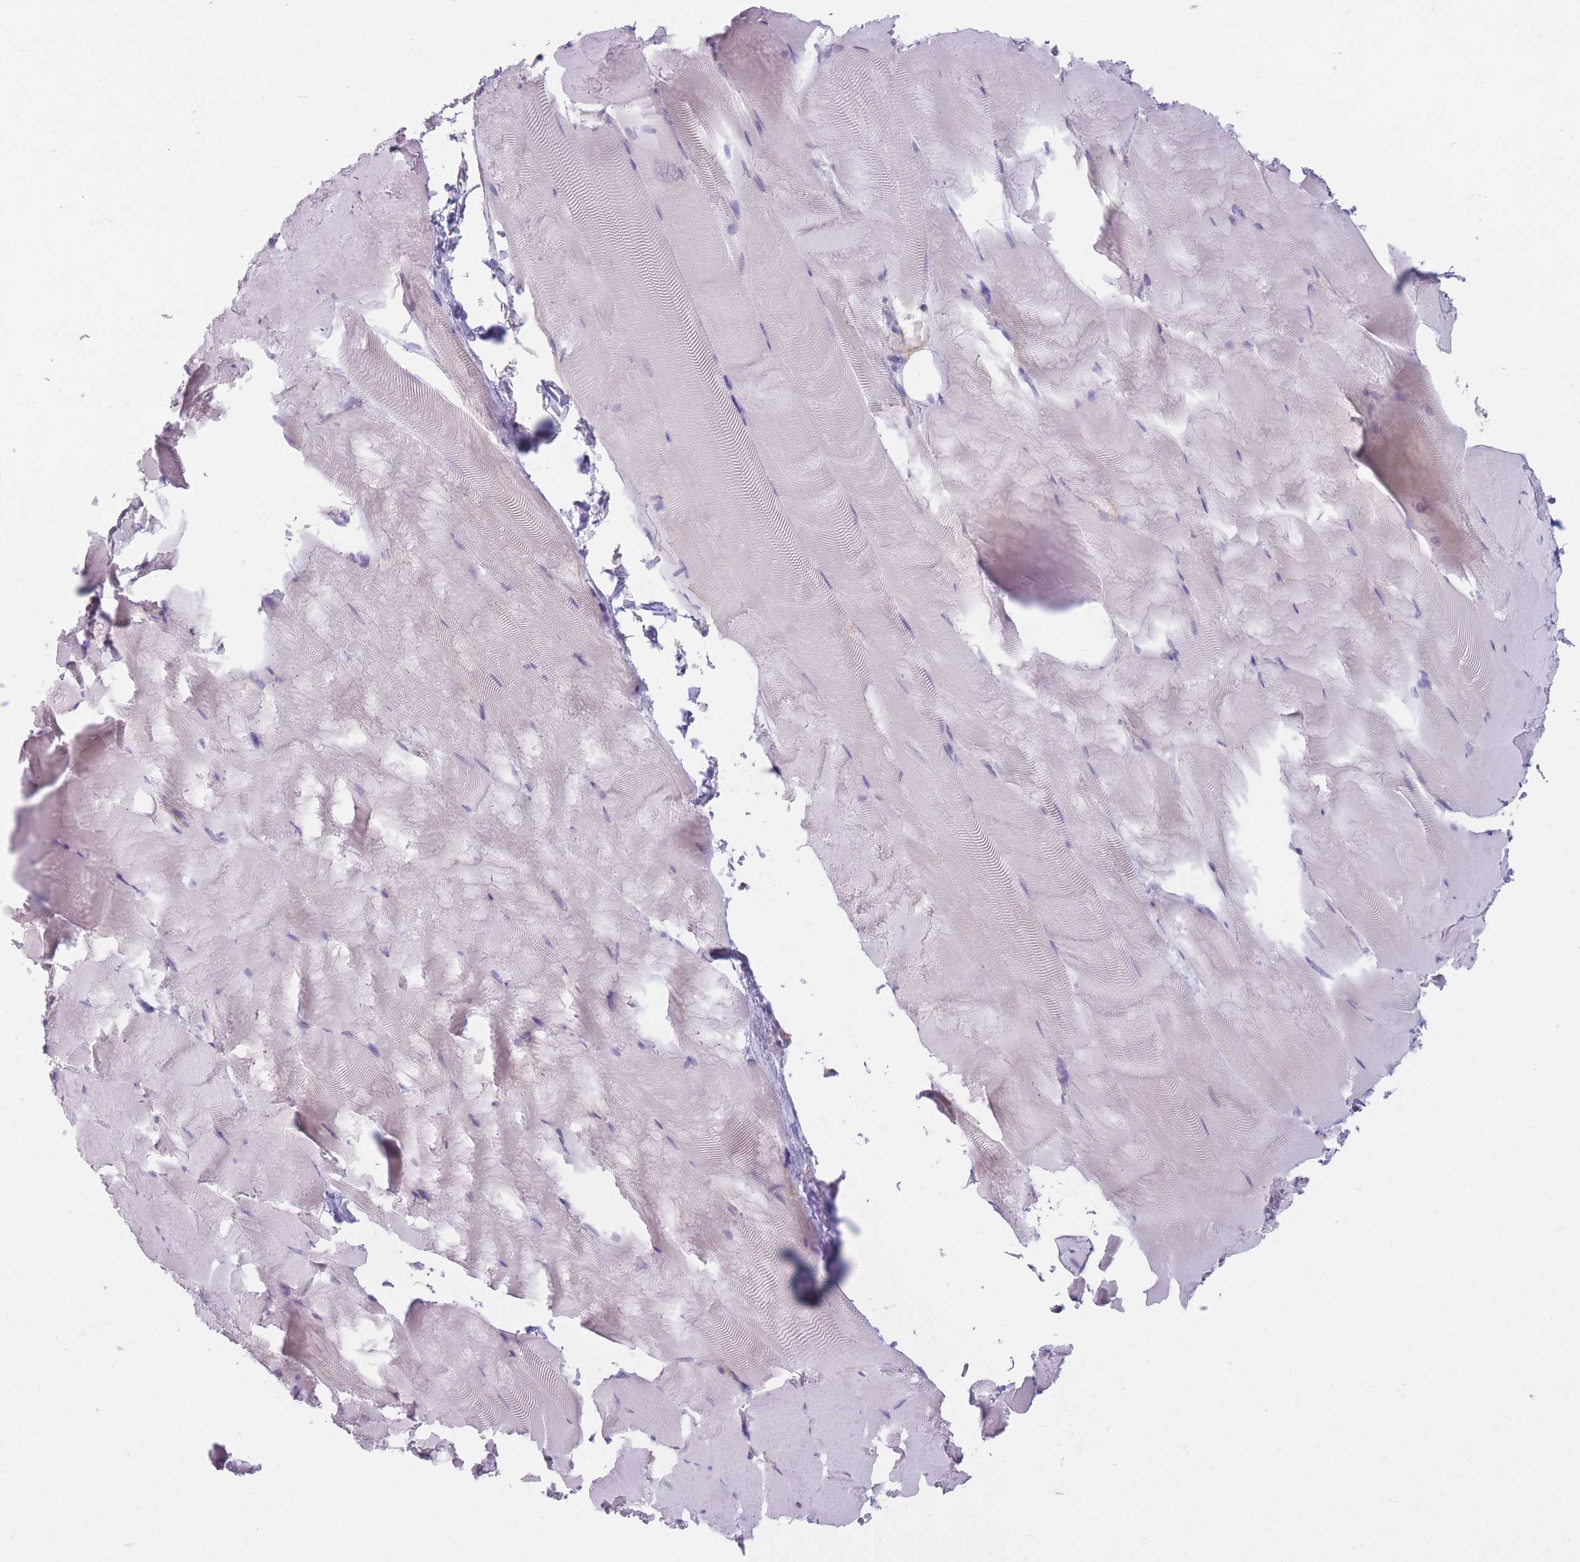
{"staining": {"intensity": "negative", "quantity": "none", "location": "none"}, "tissue": "skeletal muscle", "cell_type": "Myocytes", "image_type": "normal", "snomed": [{"axis": "morphology", "description": "Normal tissue, NOS"}, {"axis": "topography", "description": "Skeletal muscle"}], "caption": "Myocytes show no significant positivity in unremarkable skeletal muscle.", "gene": "SERPINB3", "patient": {"sex": "female", "age": 64}}